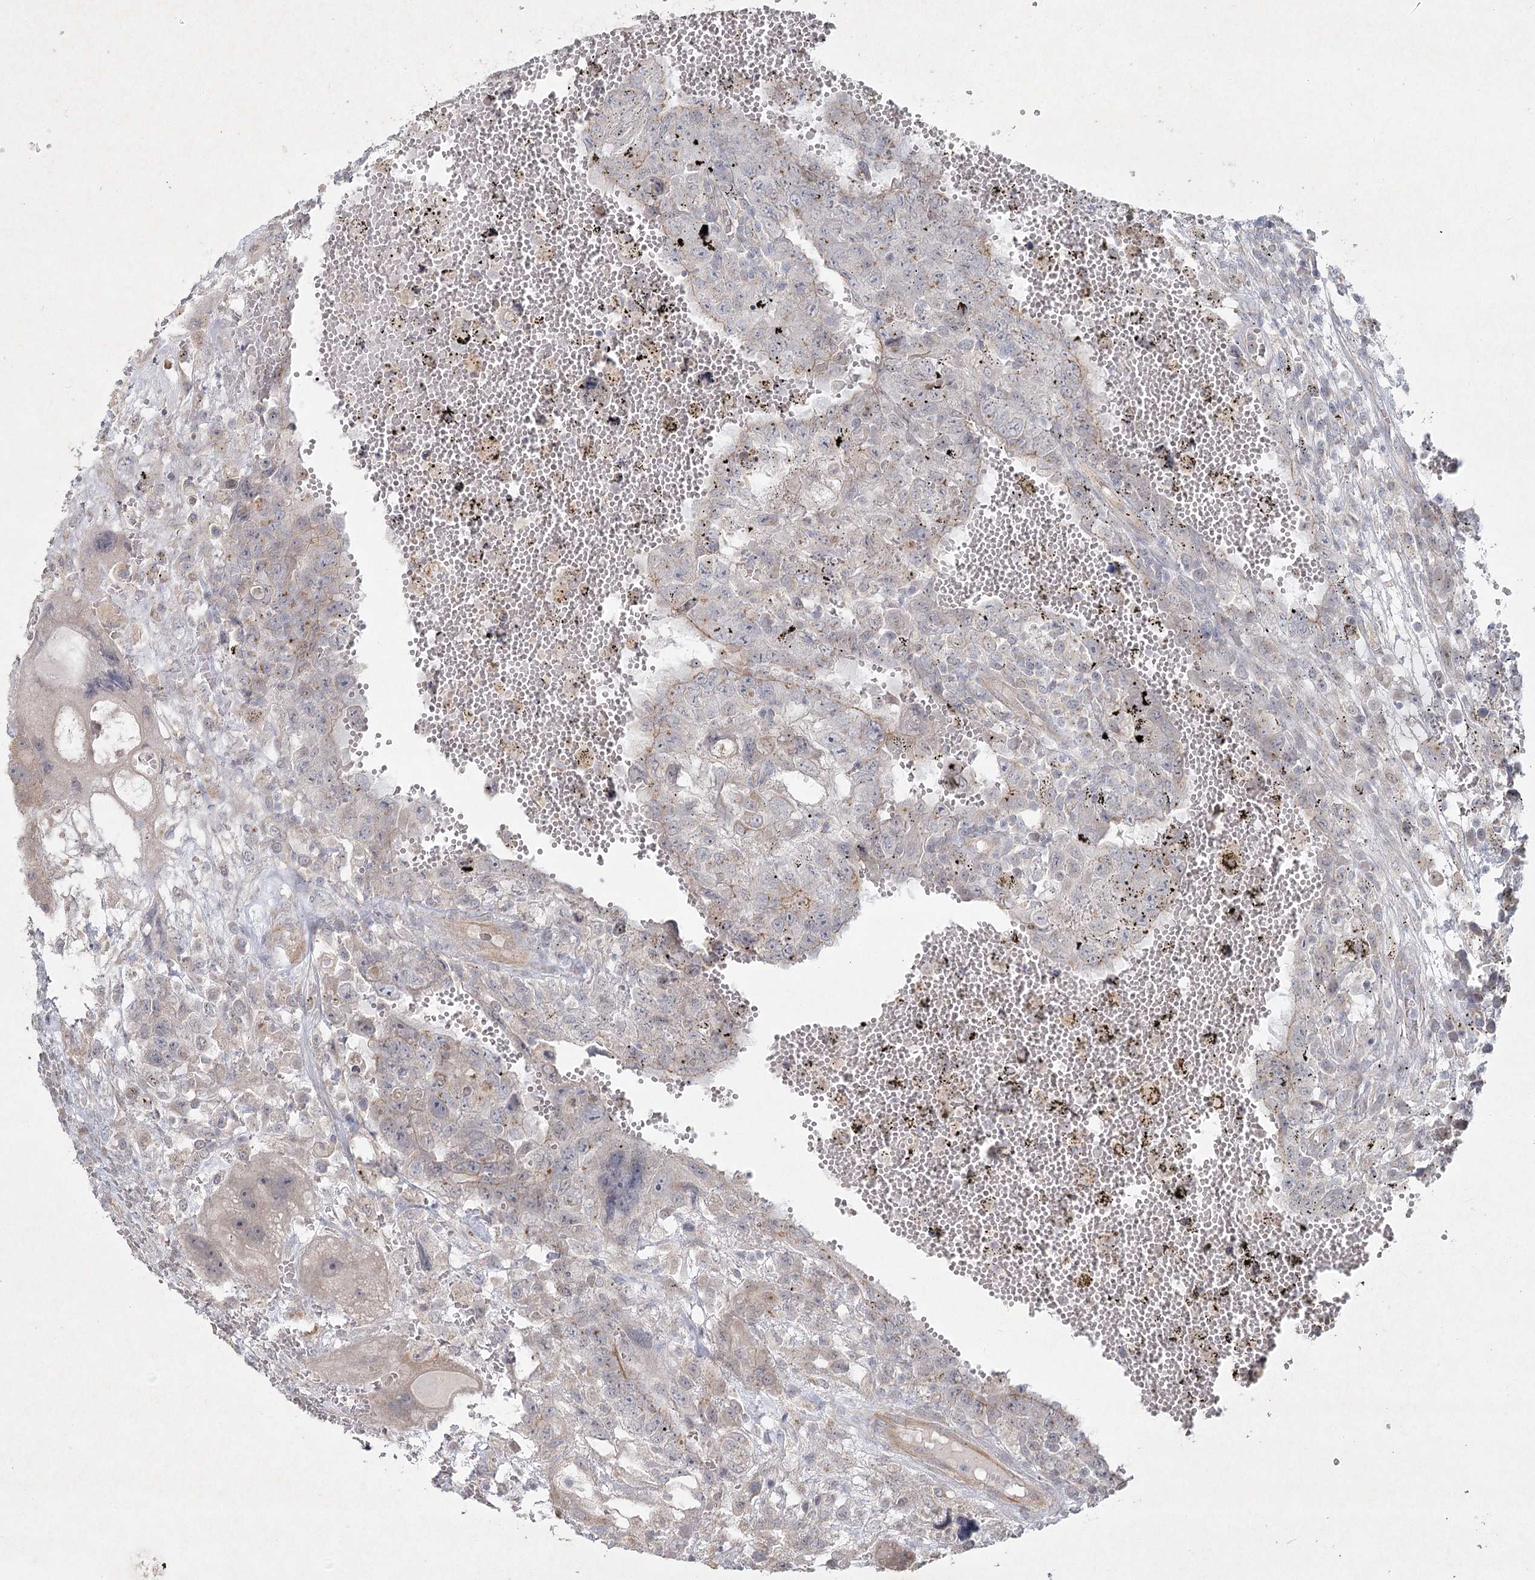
{"staining": {"intensity": "weak", "quantity": "<25%", "location": "cytoplasmic/membranous"}, "tissue": "testis cancer", "cell_type": "Tumor cells", "image_type": "cancer", "snomed": [{"axis": "morphology", "description": "Carcinoma, Embryonal, NOS"}, {"axis": "topography", "description": "Testis"}], "caption": "Photomicrograph shows no significant protein positivity in tumor cells of testis embryonal carcinoma.", "gene": "LRP2BP", "patient": {"sex": "male", "age": 26}}